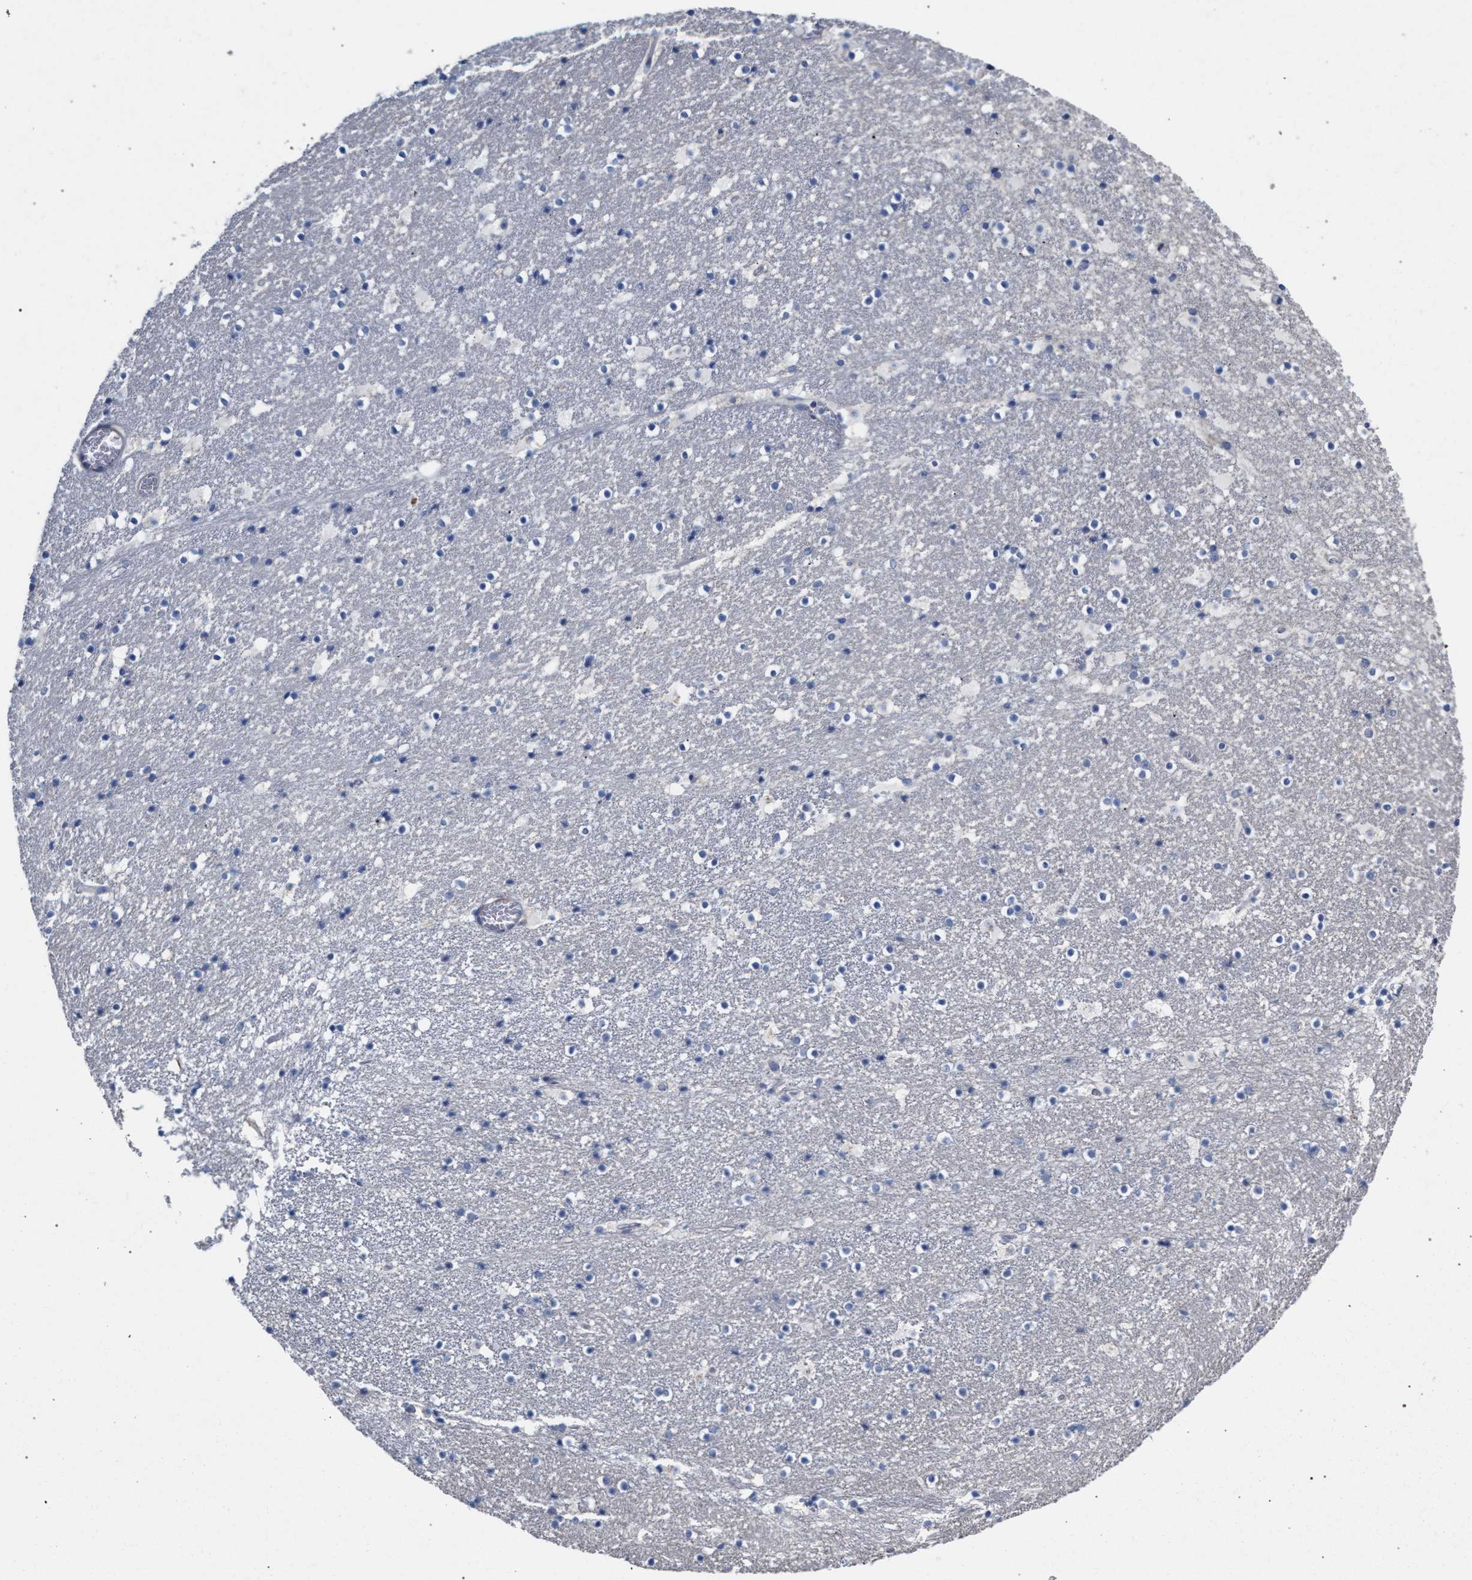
{"staining": {"intensity": "negative", "quantity": "none", "location": "none"}, "tissue": "caudate", "cell_type": "Glial cells", "image_type": "normal", "snomed": [{"axis": "morphology", "description": "Normal tissue, NOS"}, {"axis": "topography", "description": "Lateral ventricle wall"}], "caption": "This is an immunohistochemistry image of benign caudate. There is no staining in glial cells.", "gene": "RNF135", "patient": {"sex": "male", "age": 45}}